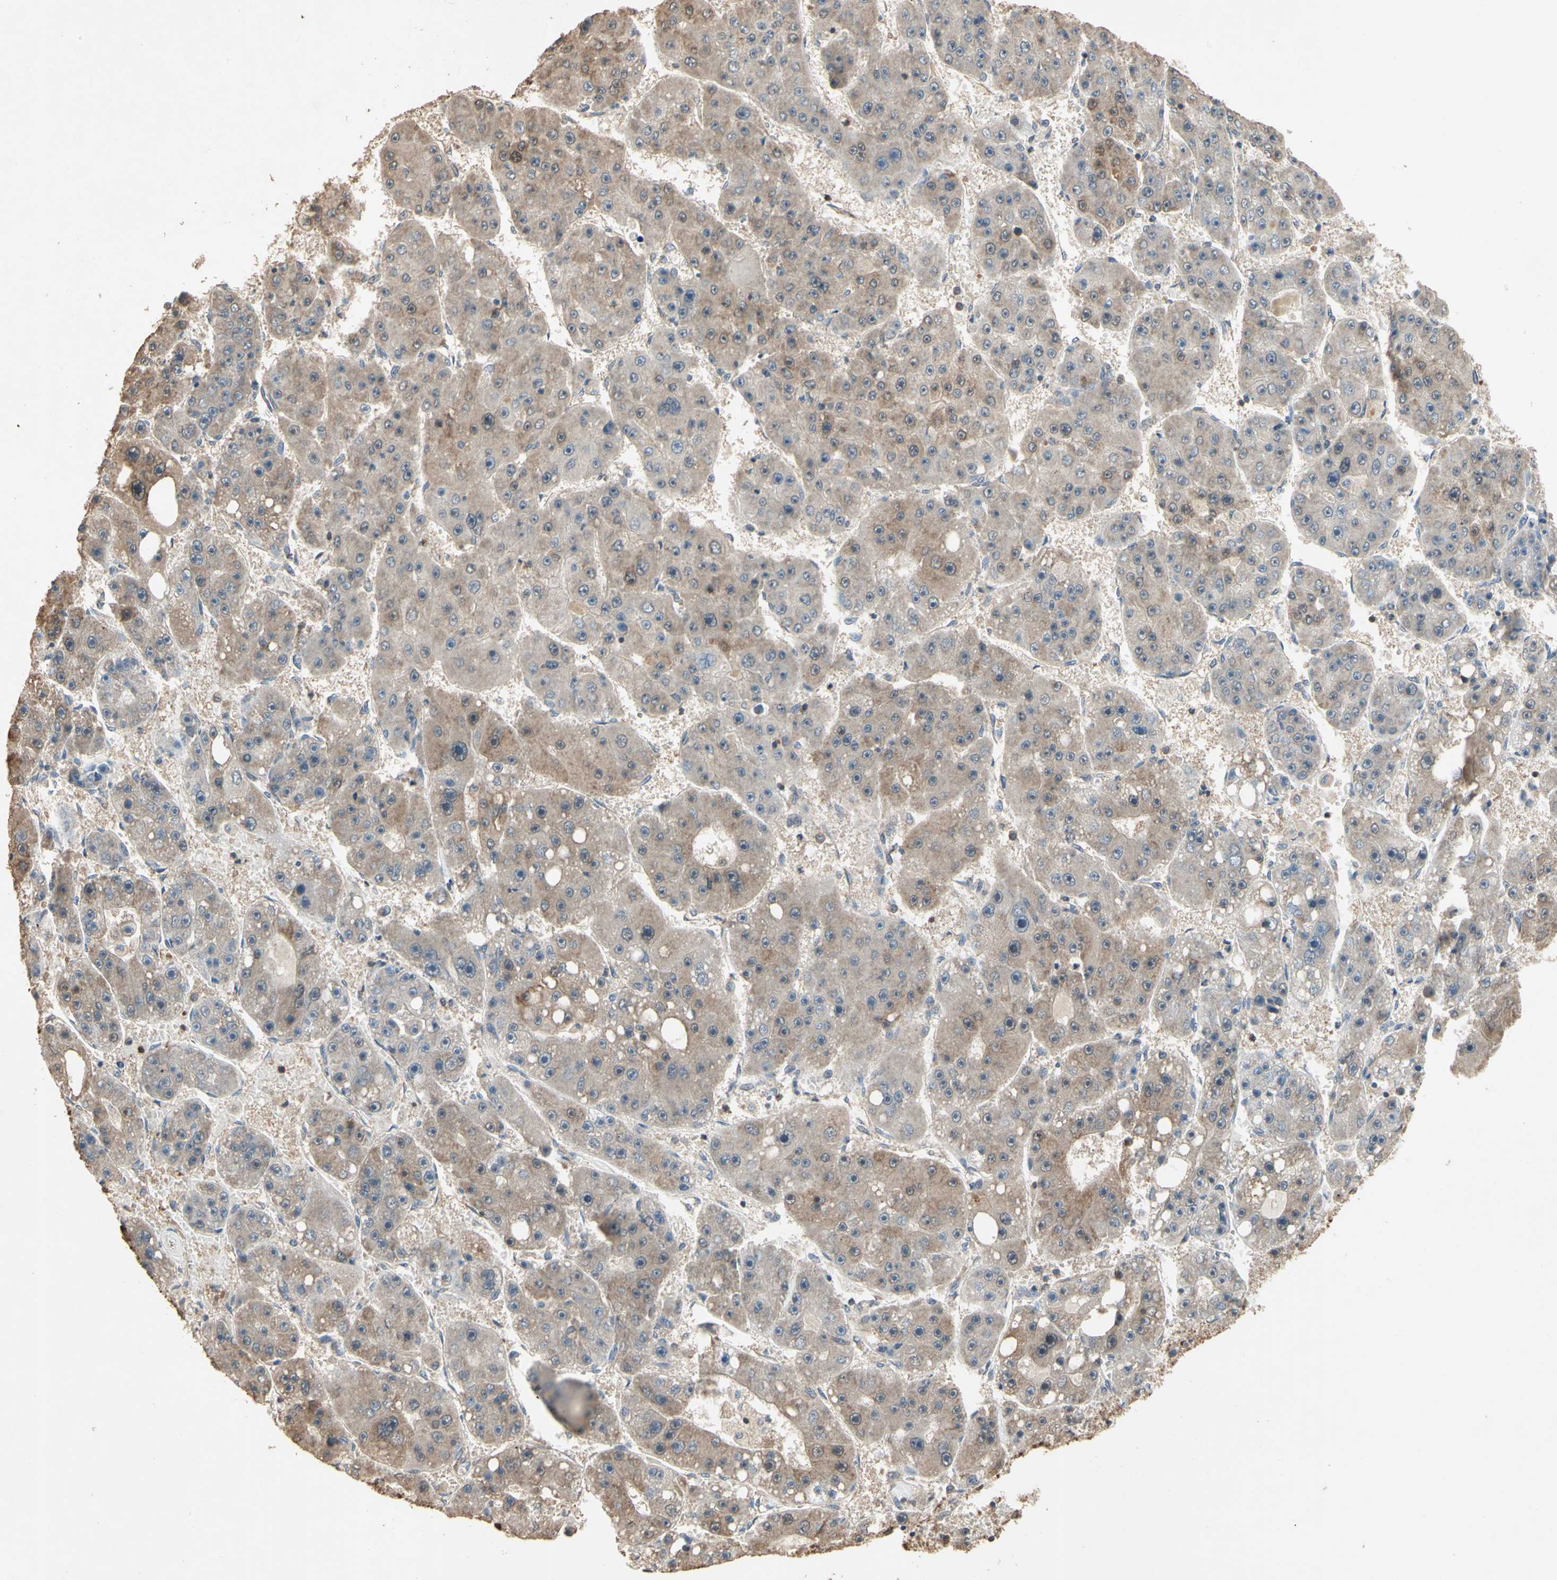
{"staining": {"intensity": "moderate", "quantity": "<25%", "location": "cytoplasmic/membranous"}, "tissue": "liver cancer", "cell_type": "Tumor cells", "image_type": "cancer", "snomed": [{"axis": "morphology", "description": "Carcinoma, Hepatocellular, NOS"}, {"axis": "topography", "description": "Liver"}], "caption": "Liver cancer stained with DAB (3,3'-diaminobenzidine) immunohistochemistry (IHC) exhibits low levels of moderate cytoplasmic/membranous positivity in about <25% of tumor cells.", "gene": "MAP3K10", "patient": {"sex": "female", "age": 61}}